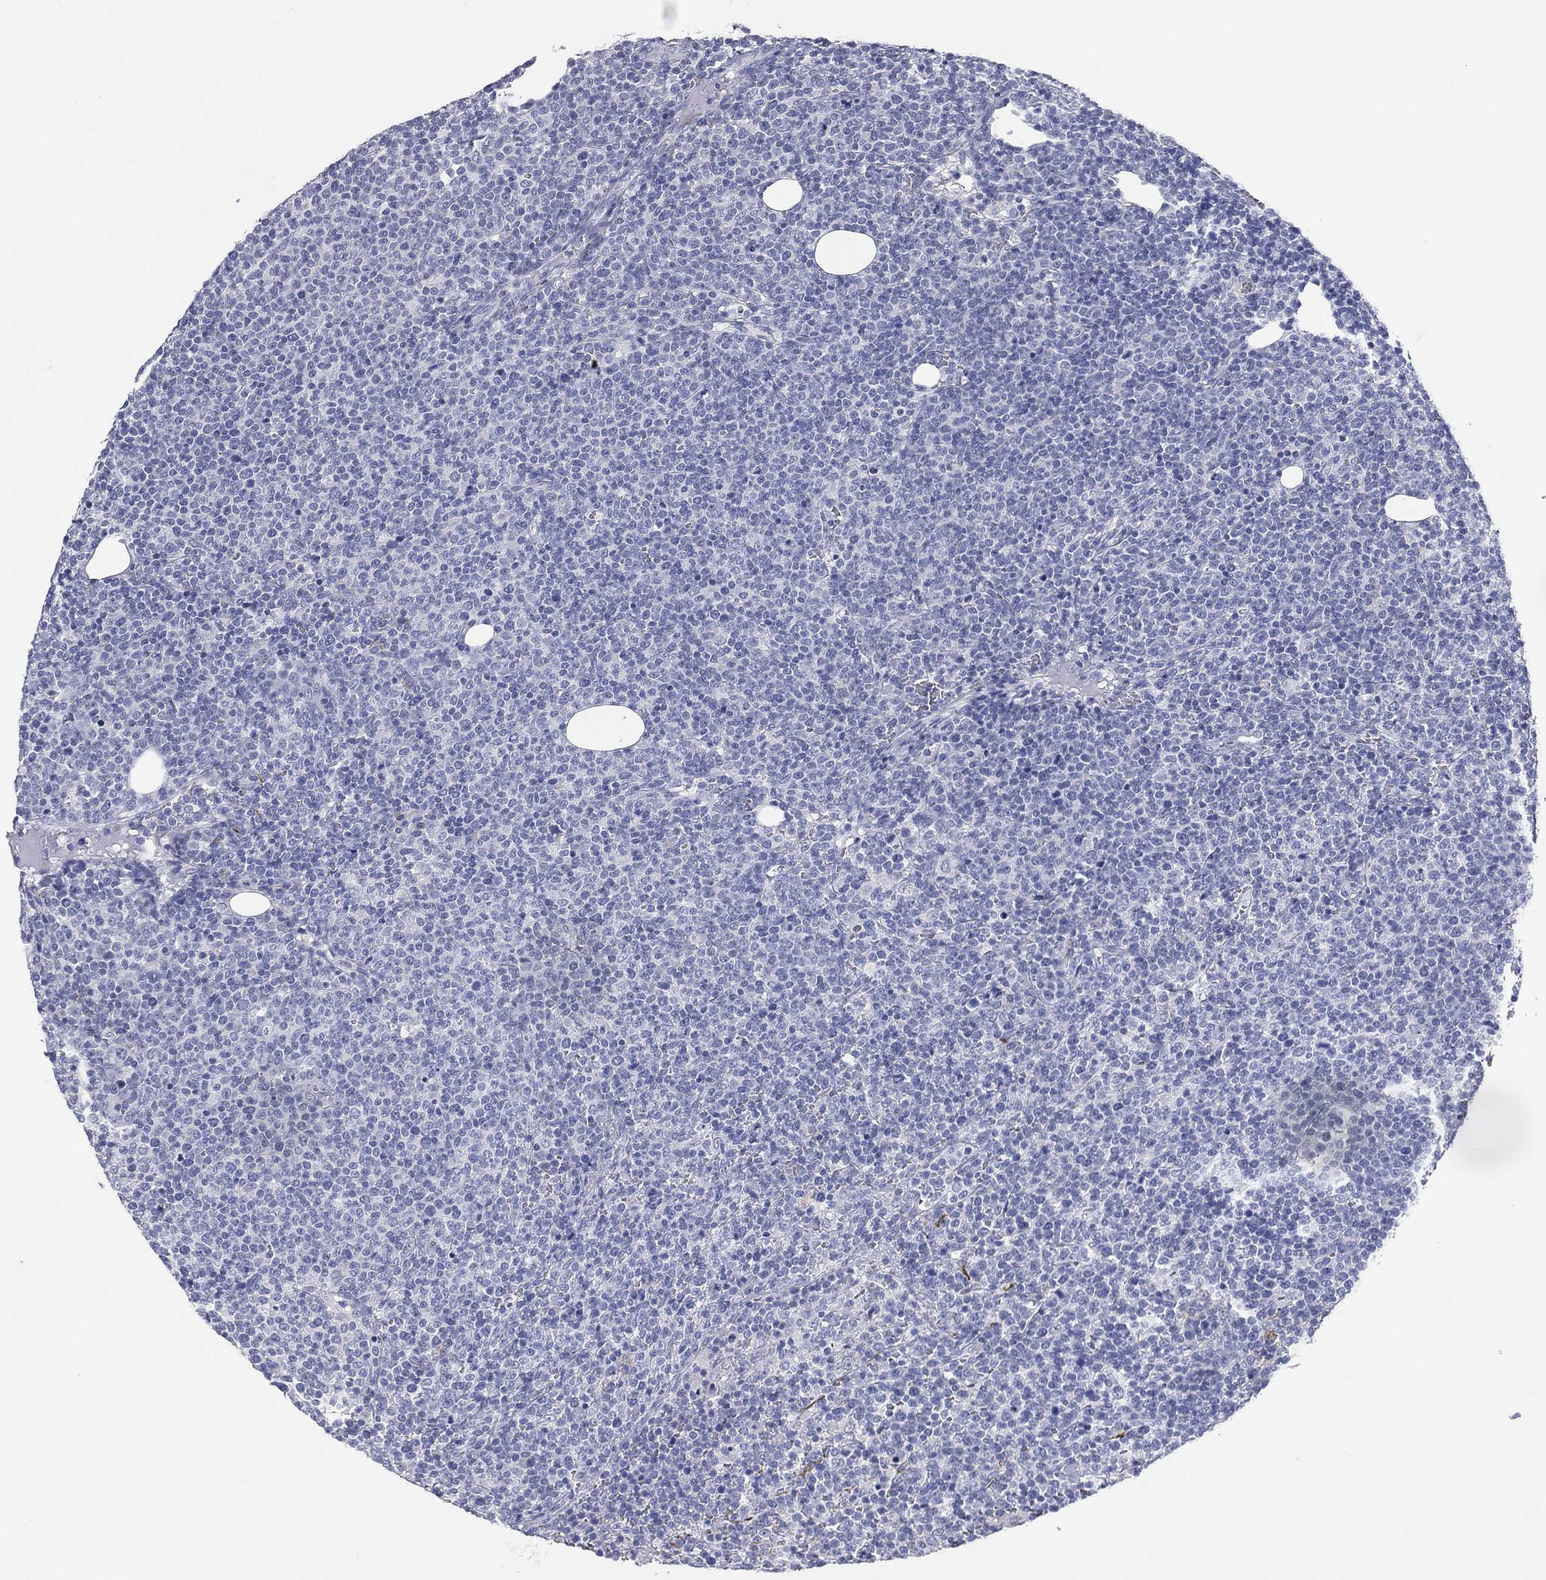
{"staining": {"intensity": "negative", "quantity": "none", "location": "none"}, "tissue": "lymphoma", "cell_type": "Tumor cells", "image_type": "cancer", "snomed": [{"axis": "morphology", "description": "Malignant lymphoma, non-Hodgkin's type, High grade"}, {"axis": "topography", "description": "Lymph node"}], "caption": "Immunohistochemistry (IHC) histopathology image of lymphoma stained for a protein (brown), which shows no expression in tumor cells.", "gene": "KRT7", "patient": {"sex": "male", "age": 61}}